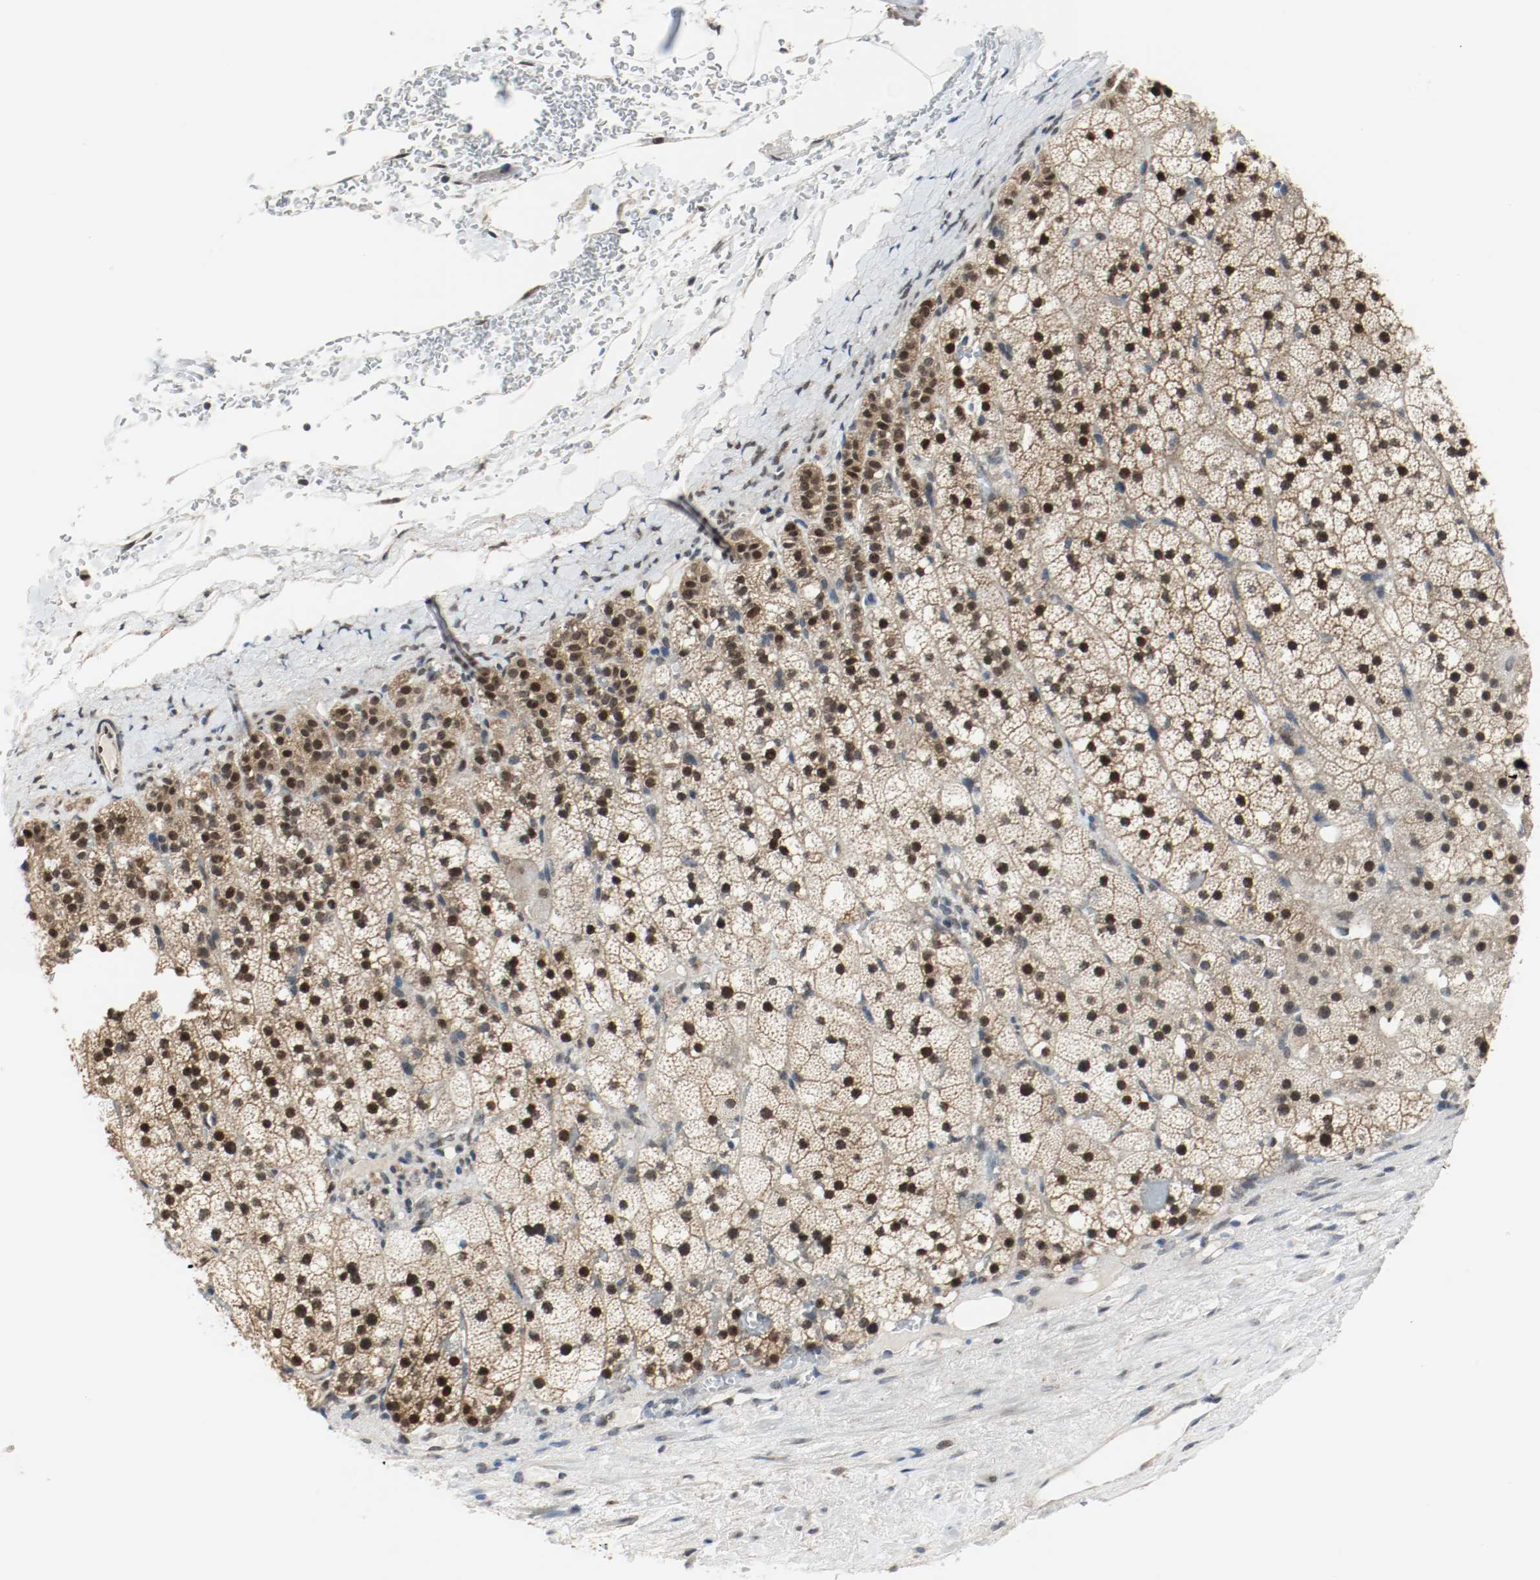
{"staining": {"intensity": "strong", "quantity": ">75%", "location": "cytoplasmic/membranous,nuclear"}, "tissue": "adrenal gland", "cell_type": "Glandular cells", "image_type": "normal", "snomed": [{"axis": "morphology", "description": "Normal tissue, NOS"}, {"axis": "topography", "description": "Adrenal gland"}], "caption": "Immunohistochemical staining of unremarkable adrenal gland displays >75% levels of strong cytoplasmic/membranous,nuclear protein staining in about >75% of glandular cells.", "gene": "PPME1", "patient": {"sex": "male", "age": 35}}